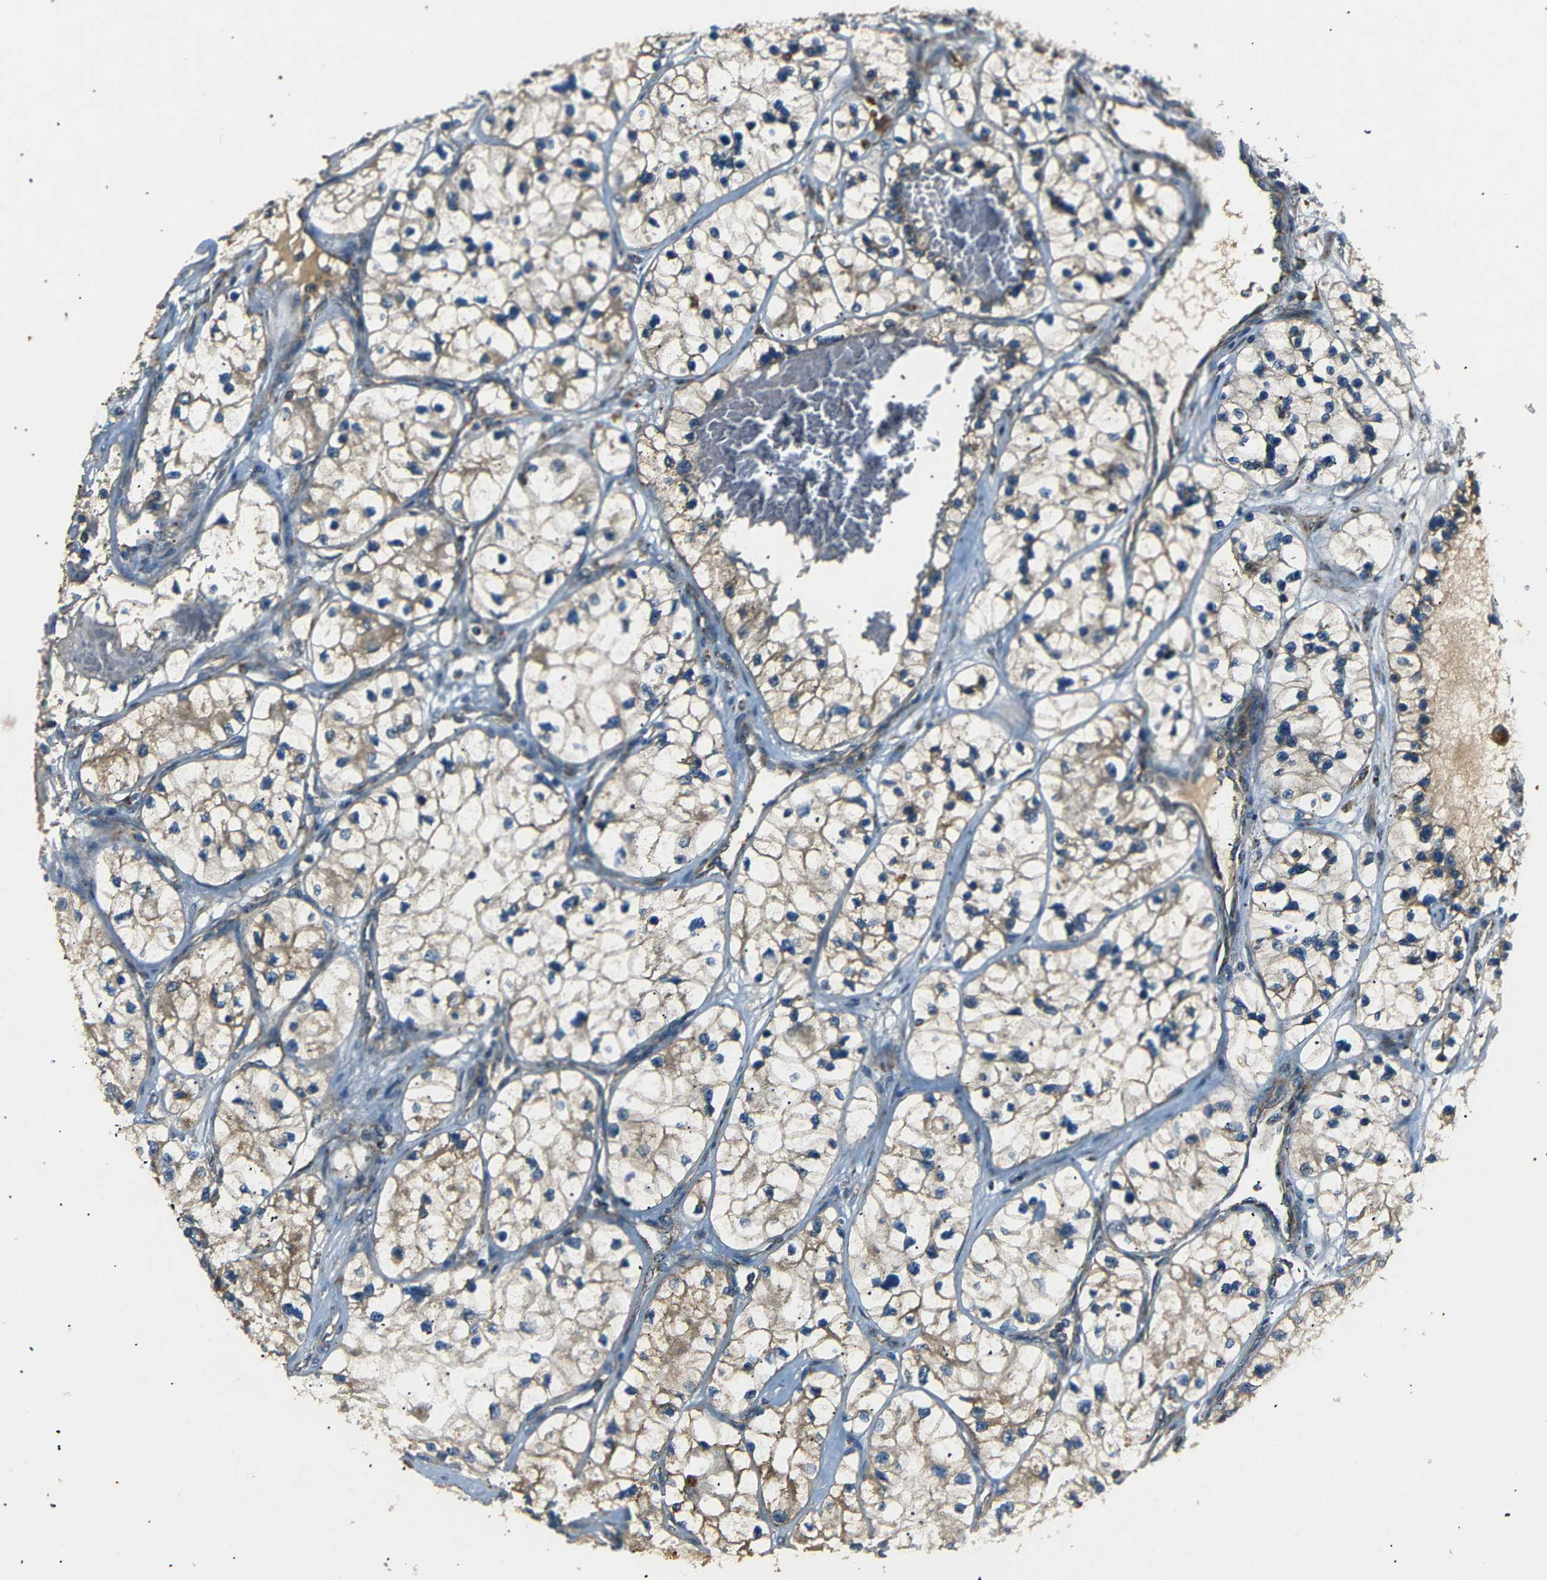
{"staining": {"intensity": "weak", "quantity": ">75%", "location": "cytoplasmic/membranous"}, "tissue": "renal cancer", "cell_type": "Tumor cells", "image_type": "cancer", "snomed": [{"axis": "morphology", "description": "Adenocarcinoma, NOS"}, {"axis": "topography", "description": "Kidney"}], "caption": "Renal cancer (adenocarcinoma) tissue shows weak cytoplasmic/membranous expression in about >75% of tumor cells, visualized by immunohistochemistry.", "gene": "NETO2", "patient": {"sex": "female", "age": 57}}